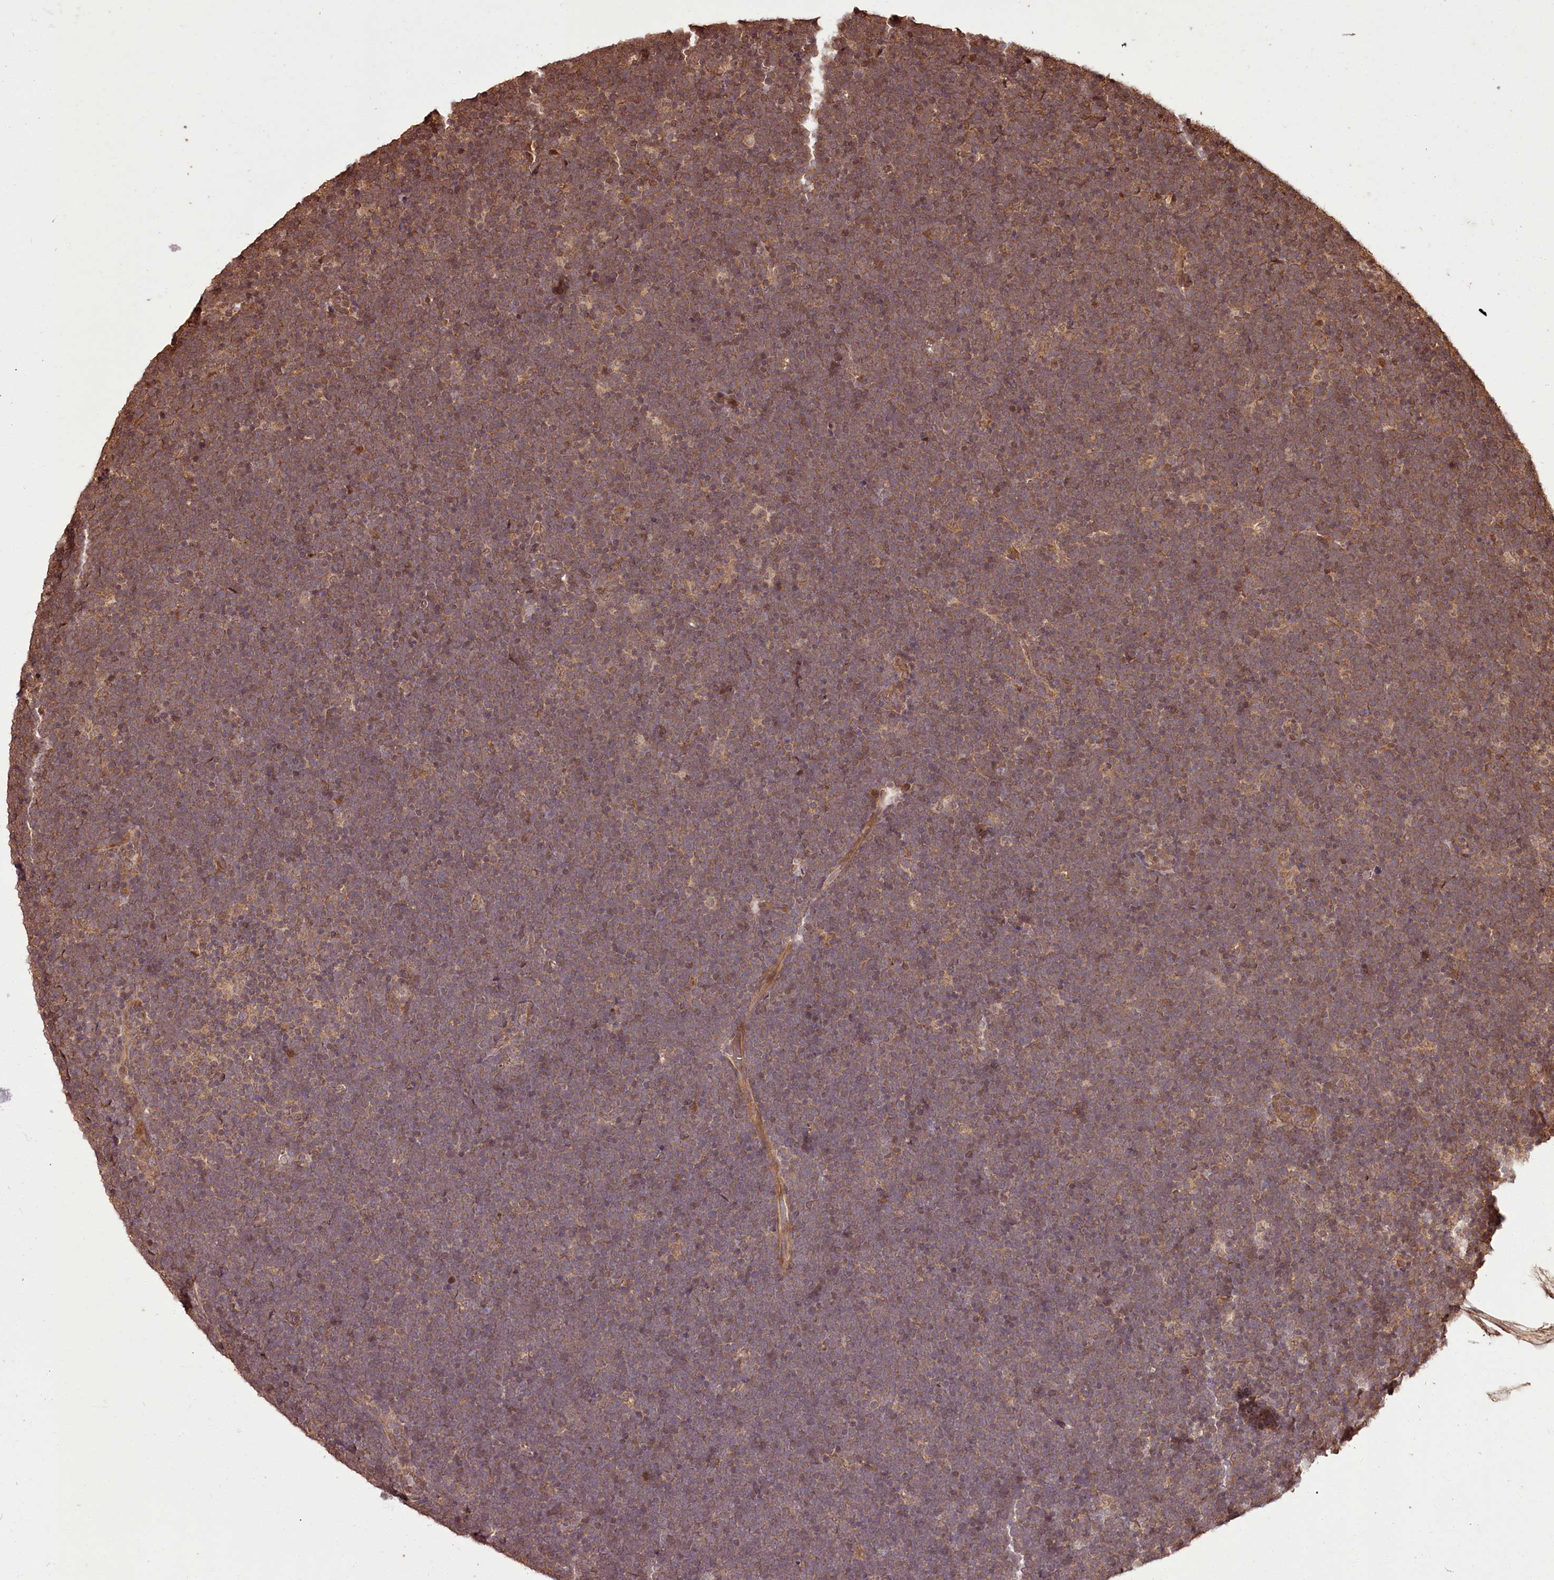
{"staining": {"intensity": "moderate", "quantity": ">75%", "location": "cytoplasmic/membranous"}, "tissue": "lymphoma", "cell_type": "Tumor cells", "image_type": "cancer", "snomed": [{"axis": "morphology", "description": "Malignant lymphoma, non-Hodgkin's type, High grade"}, {"axis": "topography", "description": "Lymph node"}], "caption": "Moderate cytoplasmic/membranous positivity is appreciated in about >75% of tumor cells in high-grade malignant lymphoma, non-Hodgkin's type.", "gene": "NPRL2", "patient": {"sex": "male", "age": 13}}